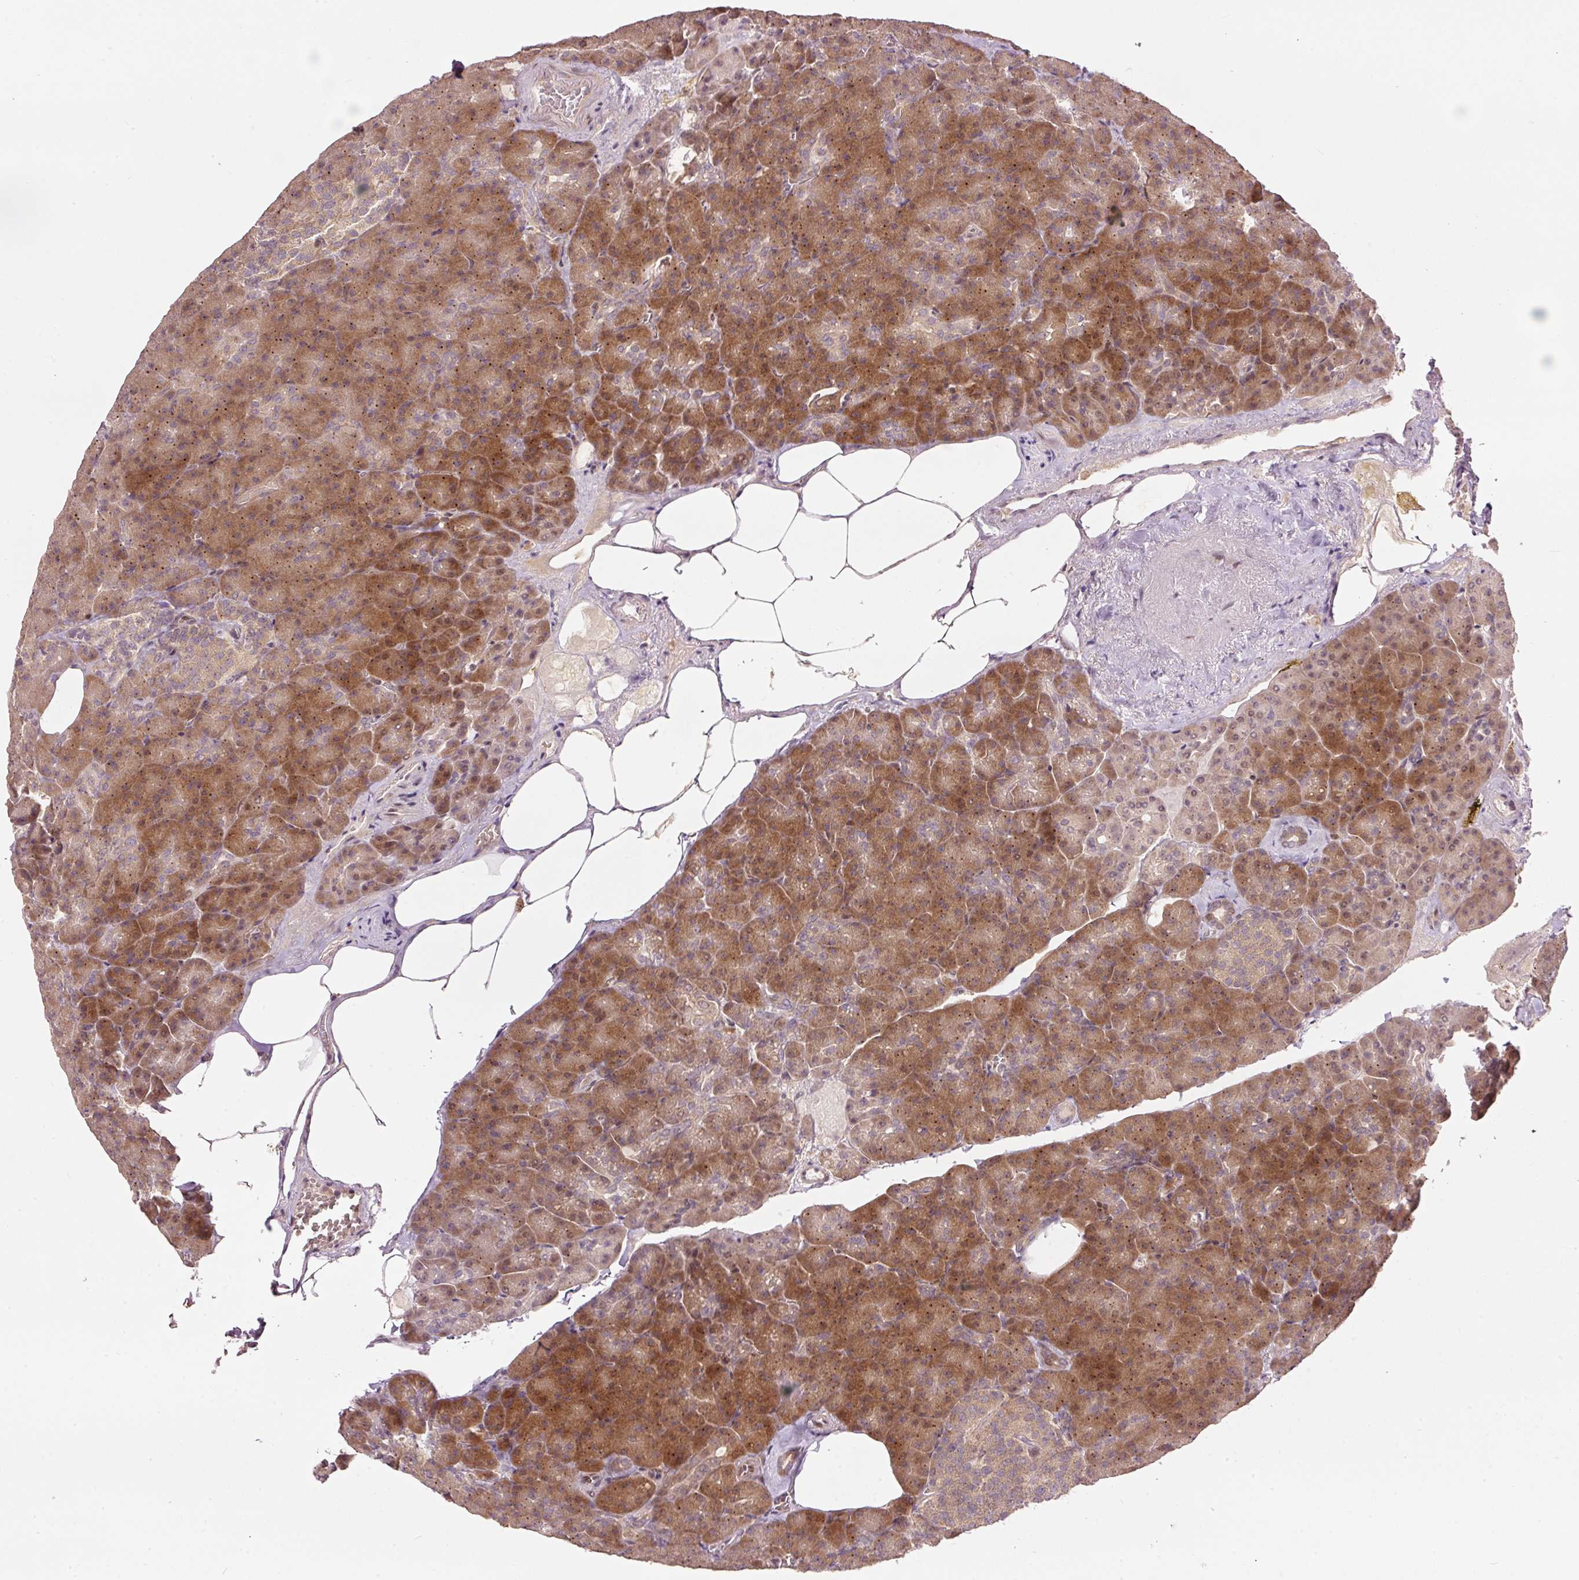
{"staining": {"intensity": "moderate", "quantity": ">75%", "location": "cytoplasmic/membranous"}, "tissue": "pancreas", "cell_type": "Exocrine glandular cells", "image_type": "normal", "snomed": [{"axis": "morphology", "description": "Normal tissue, NOS"}, {"axis": "topography", "description": "Pancreas"}], "caption": "Immunohistochemical staining of unremarkable human pancreas displays moderate cytoplasmic/membranous protein expression in about >75% of exocrine glandular cells.", "gene": "PCDHB1", "patient": {"sex": "female", "age": 74}}